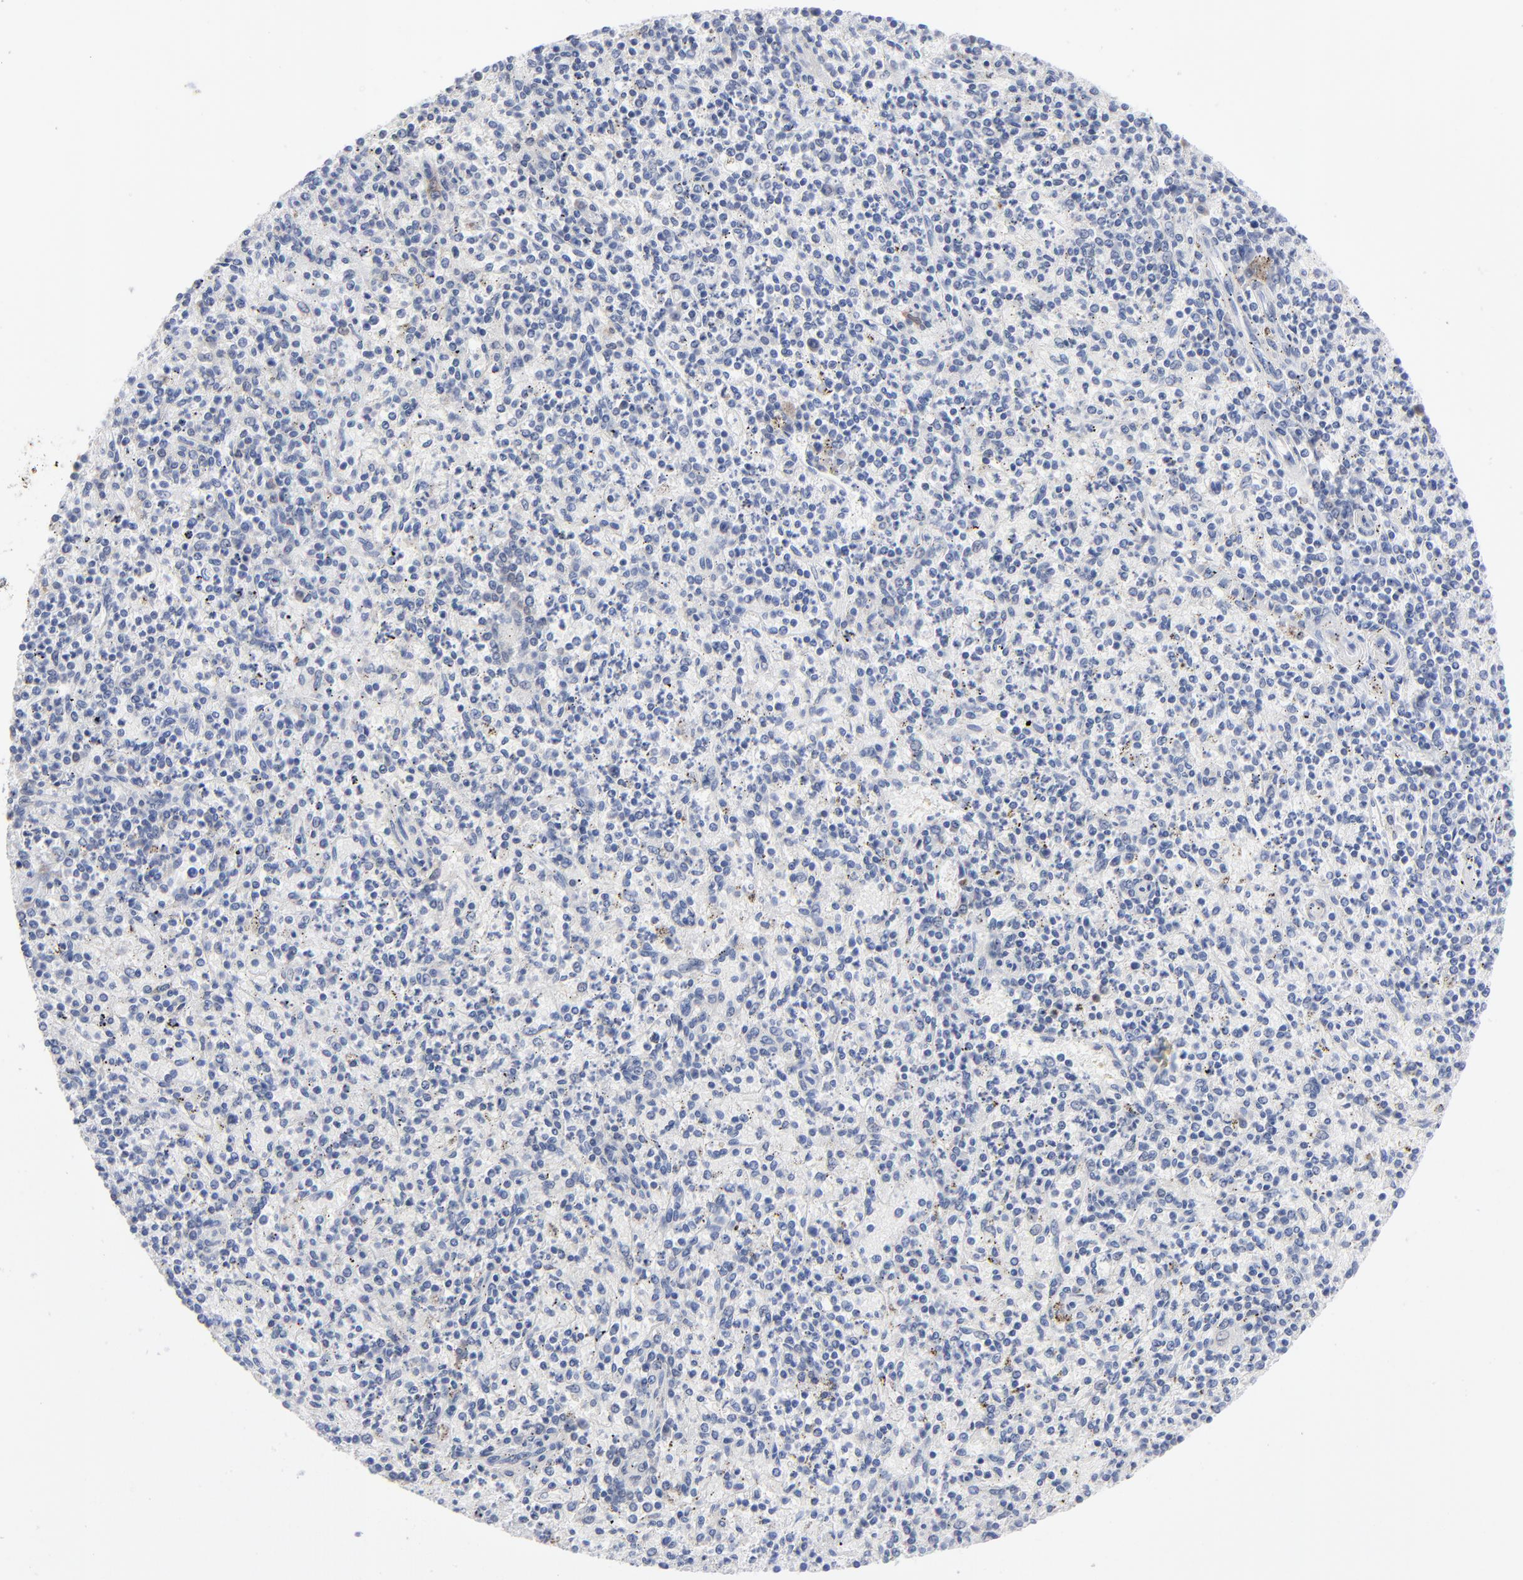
{"staining": {"intensity": "negative", "quantity": "none", "location": "none"}, "tissue": "spleen", "cell_type": "Cells in red pulp", "image_type": "normal", "snomed": [{"axis": "morphology", "description": "Normal tissue, NOS"}, {"axis": "topography", "description": "Spleen"}], "caption": "Immunohistochemistry (IHC) histopathology image of unremarkable human spleen stained for a protein (brown), which exhibits no staining in cells in red pulp. Nuclei are stained in blue.", "gene": "CHCHD10", "patient": {"sex": "male", "age": 72}}